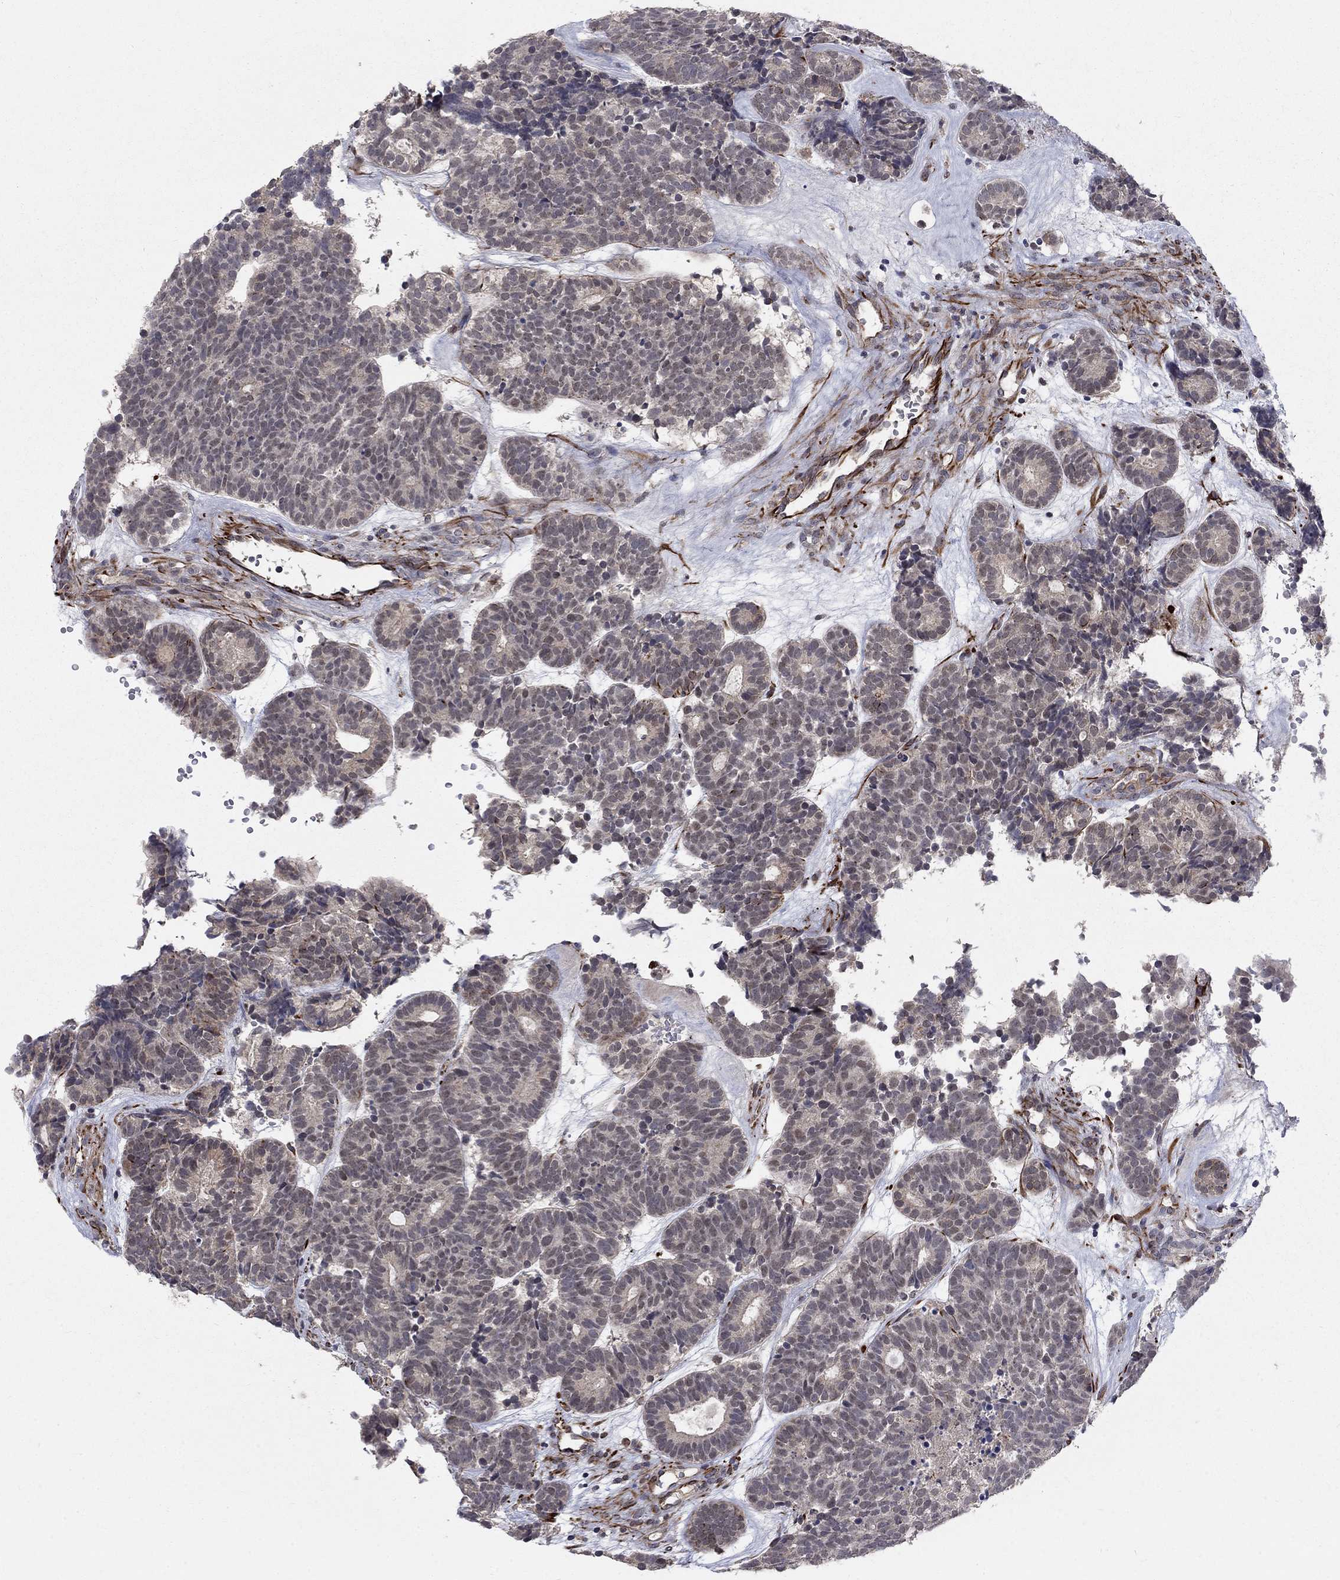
{"staining": {"intensity": "strong", "quantity": "<25%", "location": "cytoplasmic/membranous"}, "tissue": "head and neck cancer", "cell_type": "Tumor cells", "image_type": "cancer", "snomed": [{"axis": "morphology", "description": "Adenocarcinoma, NOS"}, {"axis": "topography", "description": "Head-Neck"}], "caption": "Tumor cells display strong cytoplasmic/membranous positivity in about <25% of cells in adenocarcinoma (head and neck). Immunohistochemistry (ihc) stains the protein of interest in brown and the nuclei are stained blue.", "gene": "MSRA", "patient": {"sex": "female", "age": 81}}